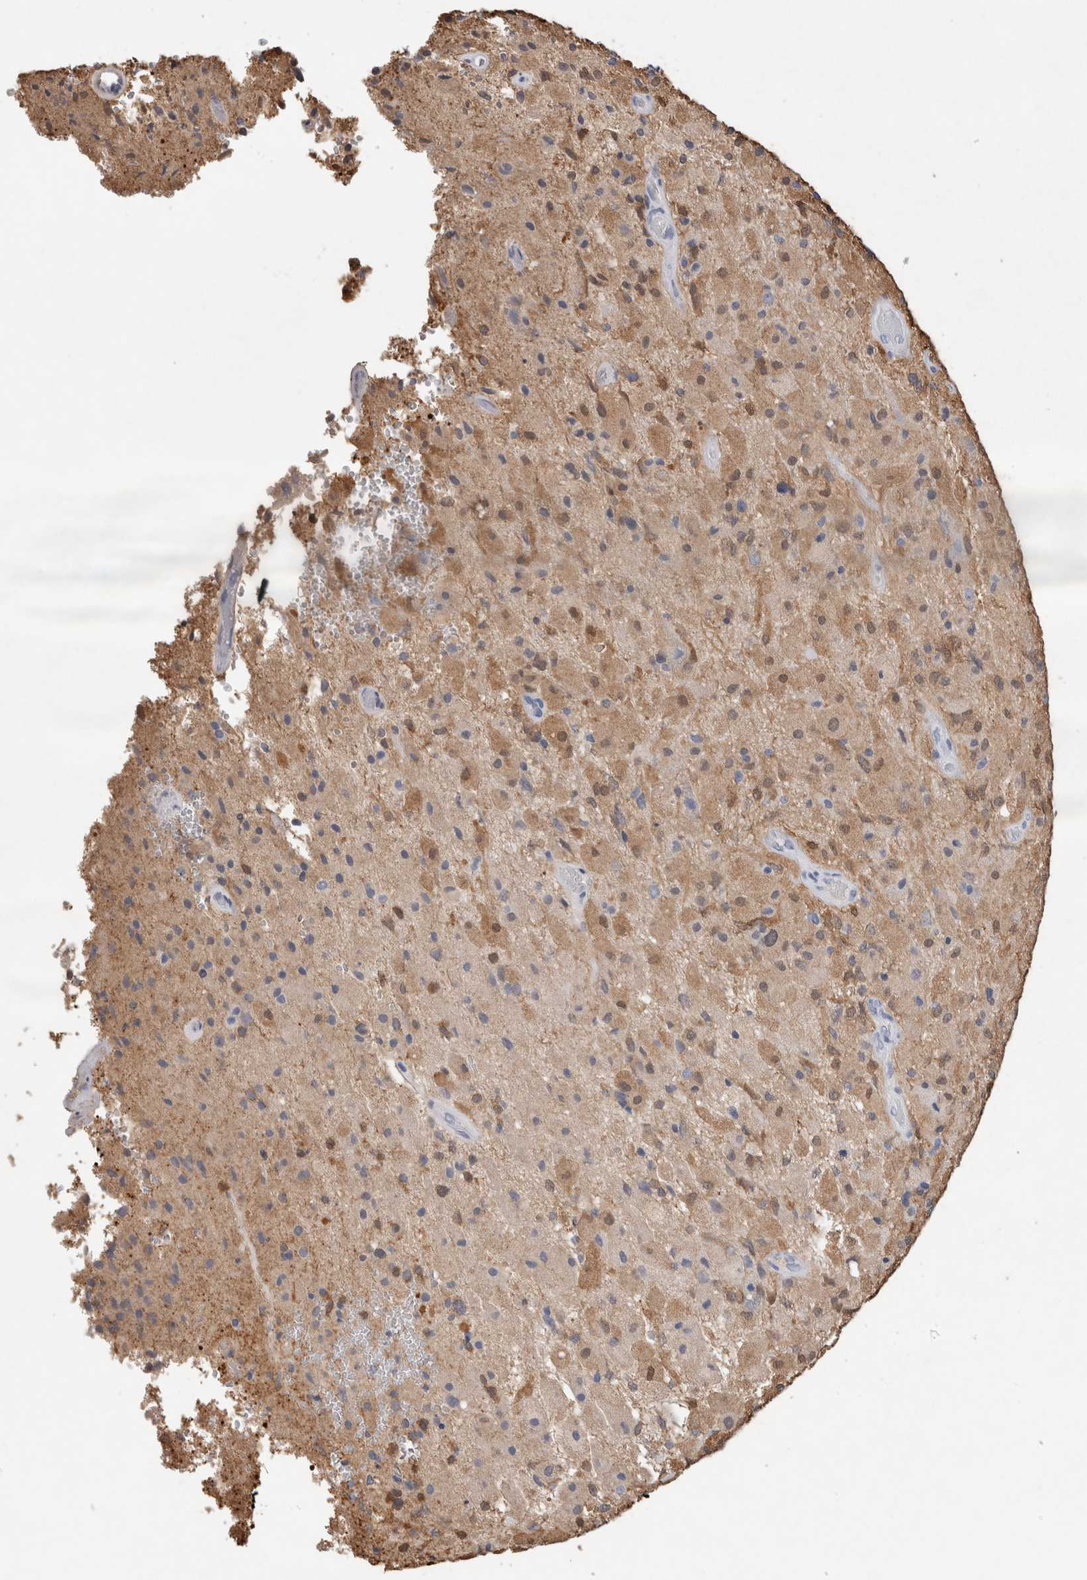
{"staining": {"intensity": "moderate", "quantity": ">75%", "location": "cytoplasmic/membranous,nuclear"}, "tissue": "glioma", "cell_type": "Tumor cells", "image_type": "cancer", "snomed": [{"axis": "morphology", "description": "Normal tissue, NOS"}, {"axis": "morphology", "description": "Glioma, malignant, High grade"}, {"axis": "topography", "description": "Cerebral cortex"}], "caption": "Human malignant glioma (high-grade) stained with a brown dye reveals moderate cytoplasmic/membranous and nuclear positive staining in approximately >75% of tumor cells.", "gene": "FABP7", "patient": {"sex": "male", "age": 77}}